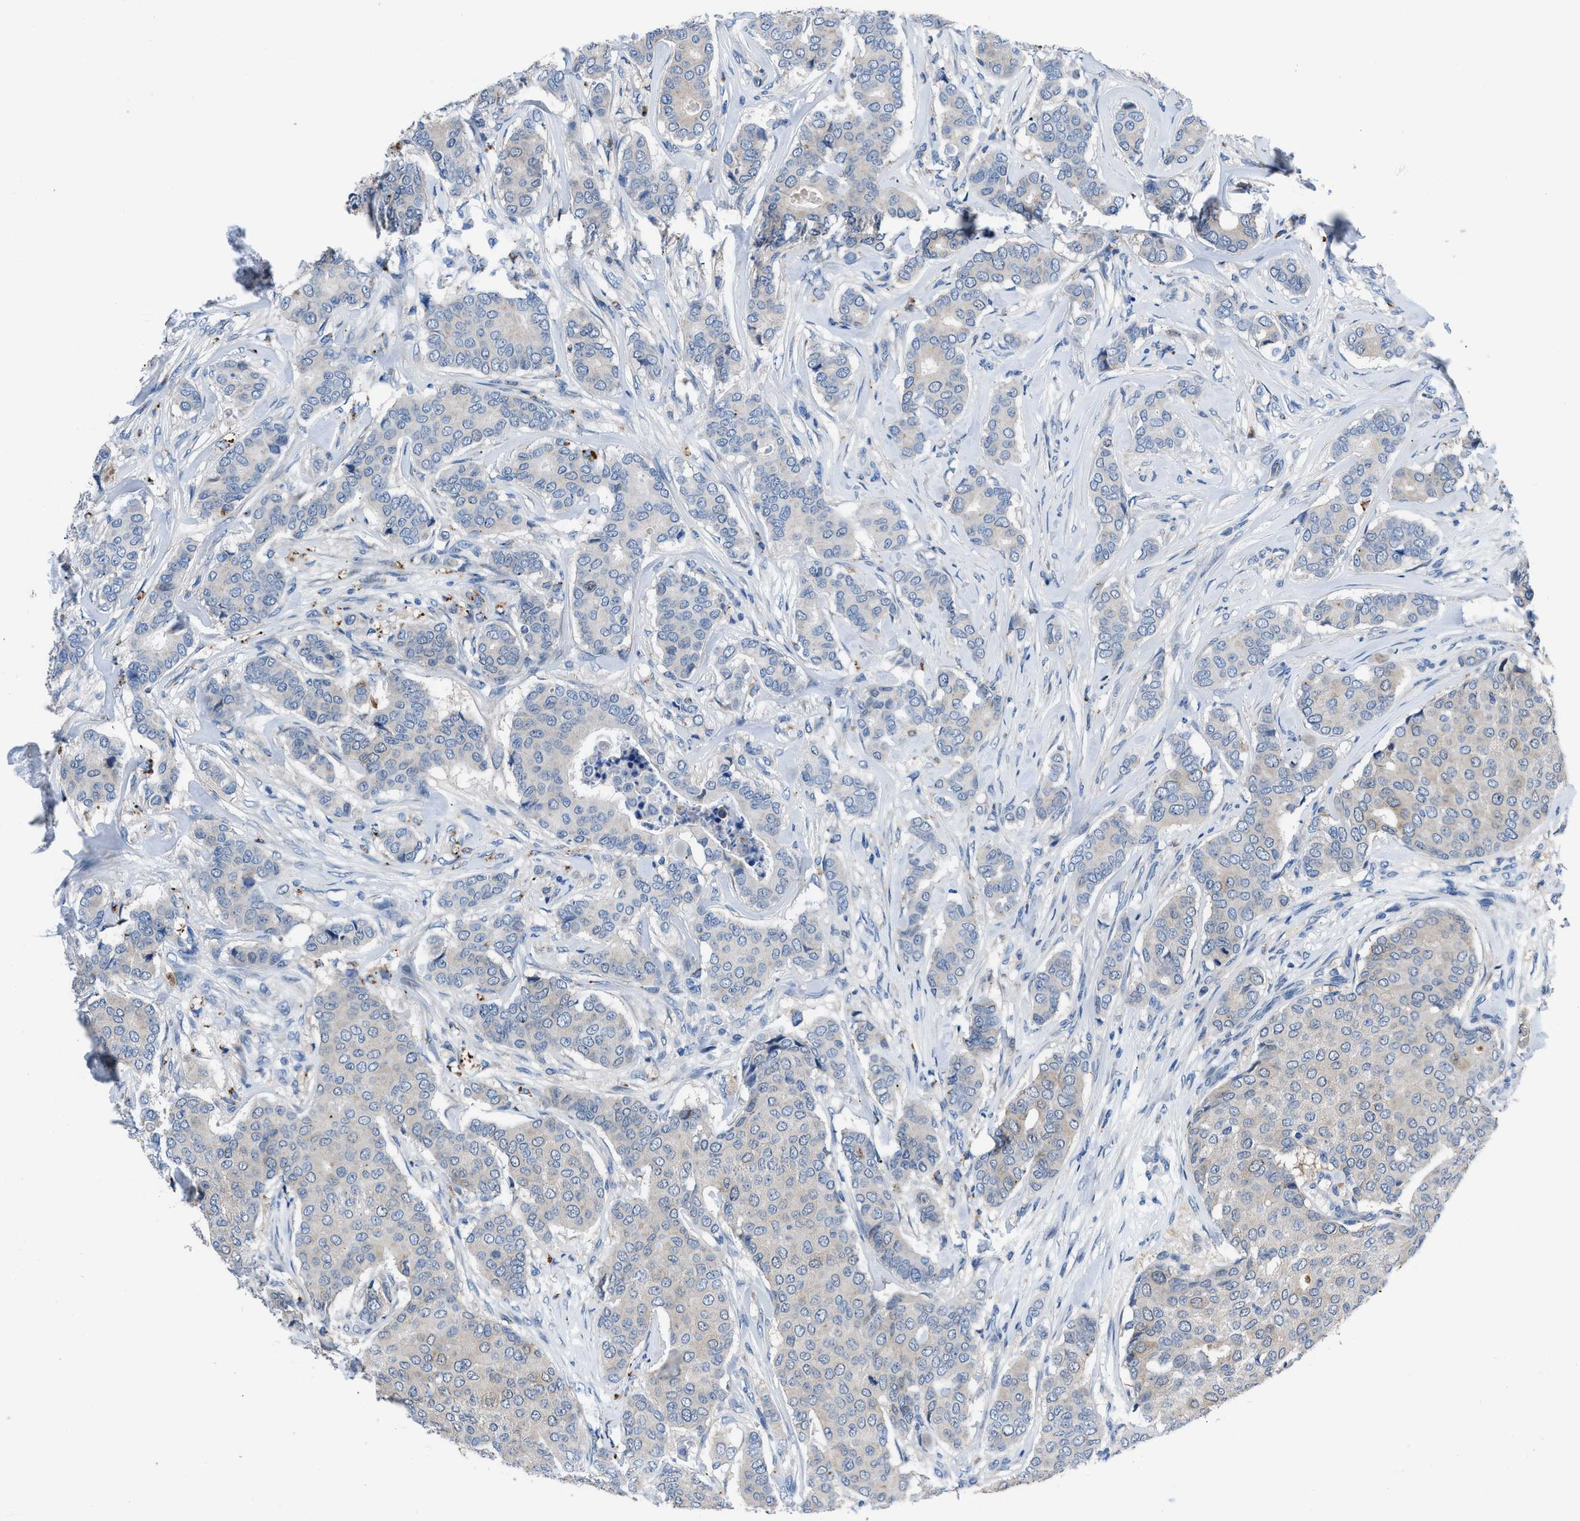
{"staining": {"intensity": "weak", "quantity": ">75%", "location": "cytoplasmic/membranous"}, "tissue": "breast cancer", "cell_type": "Tumor cells", "image_type": "cancer", "snomed": [{"axis": "morphology", "description": "Duct carcinoma"}, {"axis": "topography", "description": "Breast"}], "caption": "Breast cancer stained for a protein (brown) displays weak cytoplasmic/membranous positive expression in about >75% of tumor cells.", "gene": "UAP1", "patient": {"sex": "female", "age": 75}}